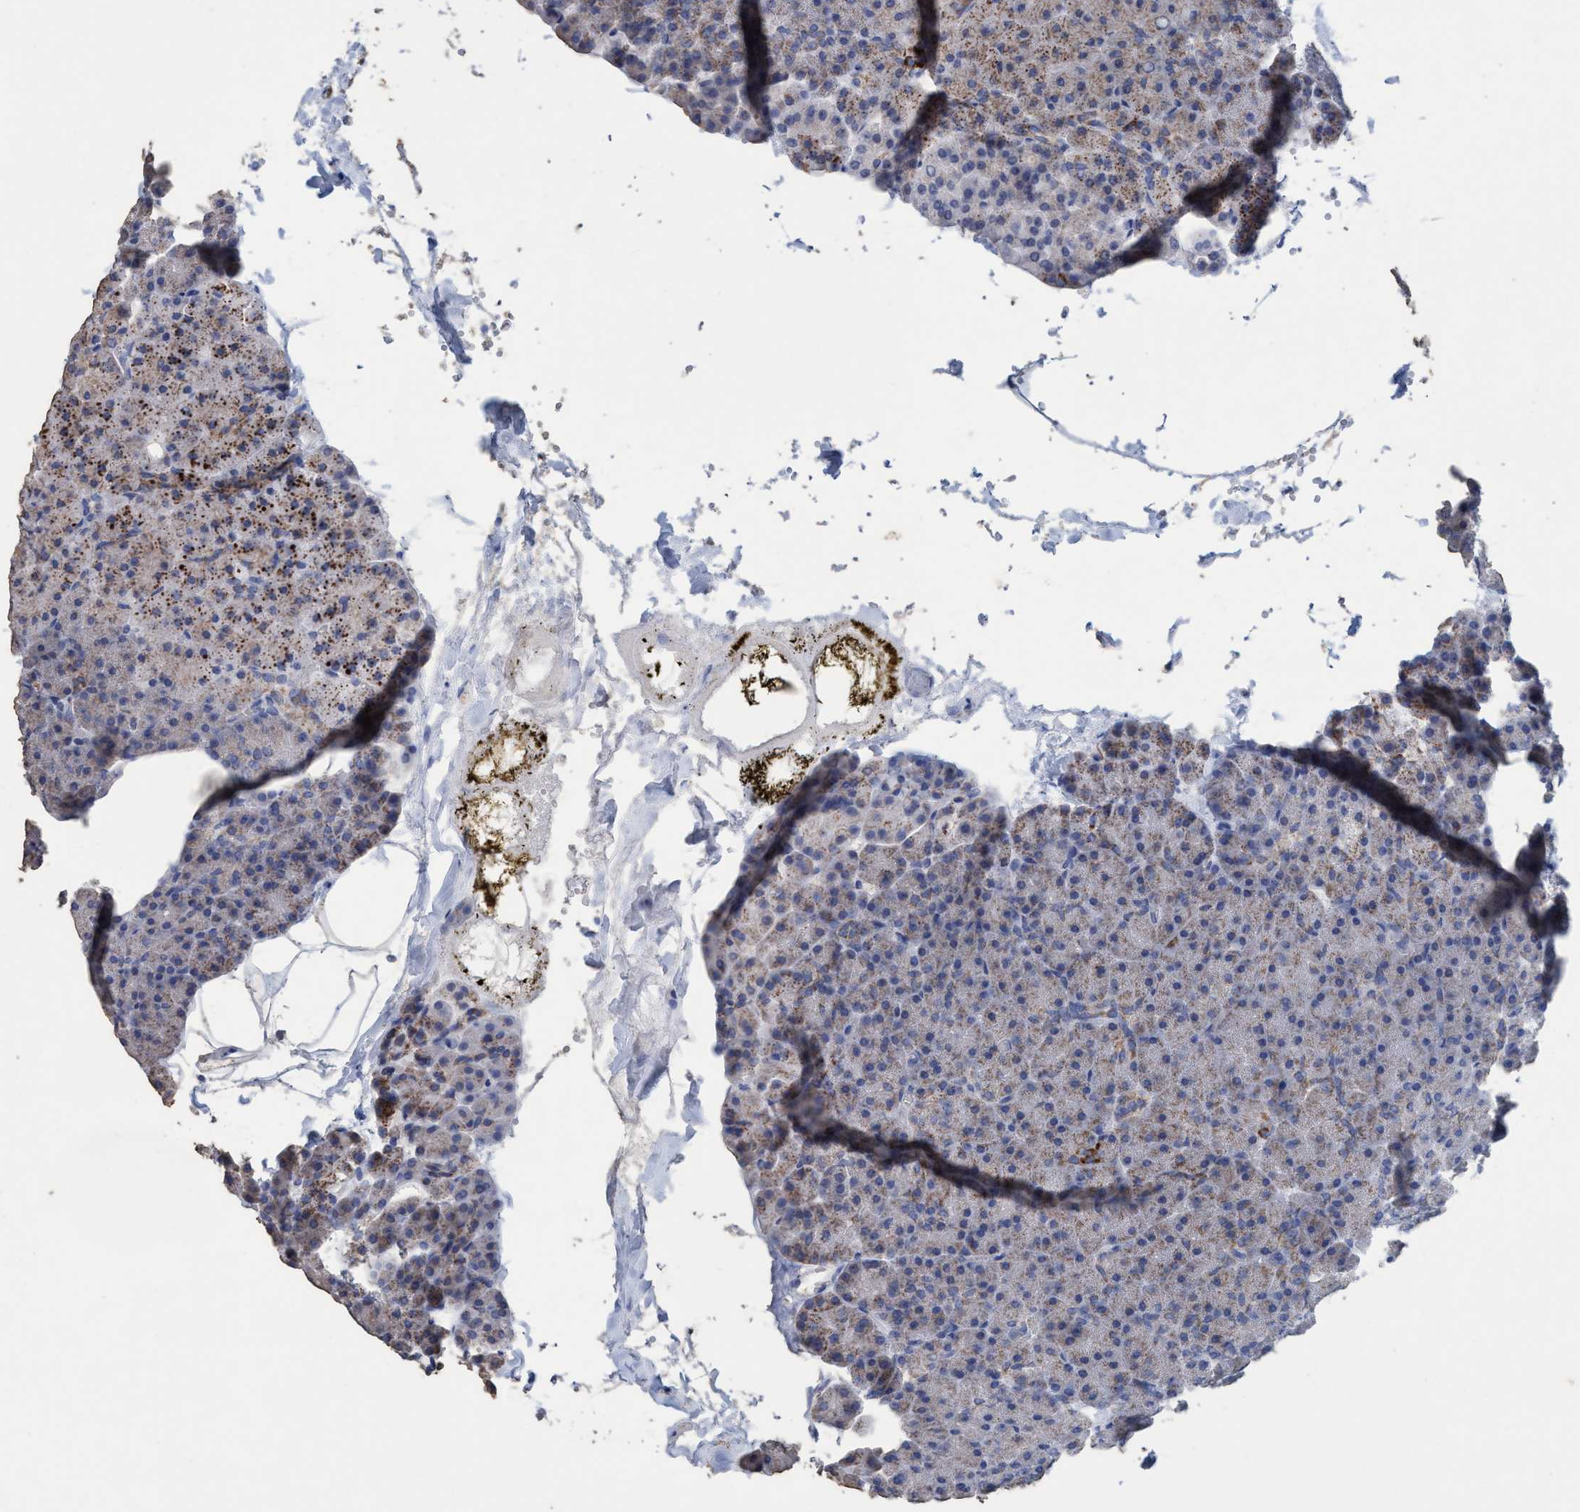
{"staining": {"intensity": "strong", "quantity": "<25%", "location": "cytoplasmic/membranous"}, "tissue": "pancreas", "cell_type": "Exocrine glandular cells", "image_type": "normal", "snomed": [{"axis": "morphology", "description": "Normal tissue, NOS"}, {"axis": "topography", "description": "Pancreas"}], "caption": "Immunohistochemistry photomicrograph of benign pancreas stained for a protein (brown), which displays medium levels of strong cytoplasmic/membranous positivity in approximately <25% of exocrine glandular cells.", "gene": "RSAD1", "patient": {"sex": "female", "age": 35}}